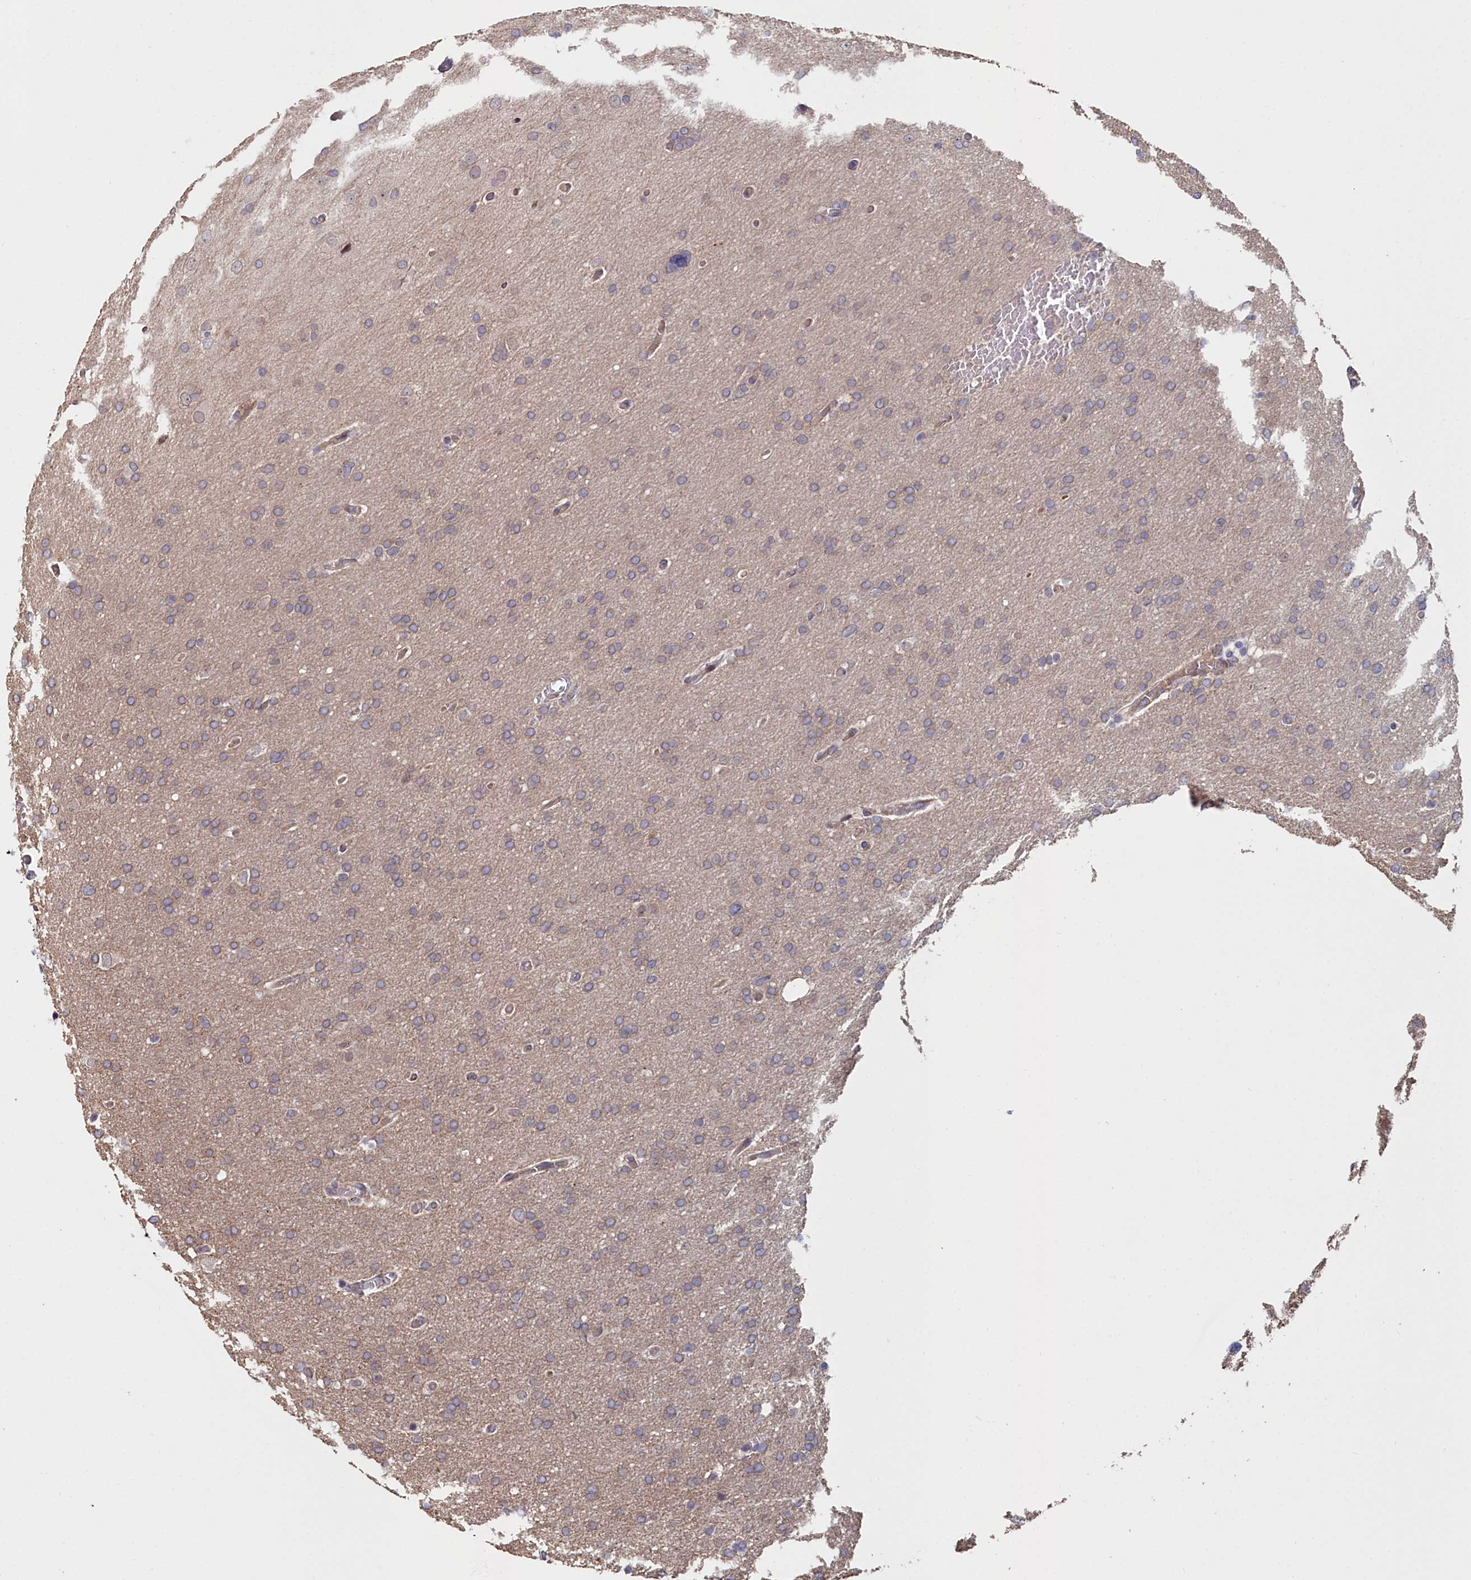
{"staining": {"intensity": "weak", "quantity": "<25%", "location": "cytoplasmic/membranous"}, "tissue": "glioma", "cell_type": "Tumor cells", "image_type": "cancer", "snomed": [{"axis": "morphology", "description": "Glioma, malignant, High grade"}, {"axis": "topography", "description": "Cerebral cortex"}], "caption": "Immunohistochemistry photomicrograph of neoplastic tissue: glioma stained with DAB (3,3'-diaminobenzidine) demonstrates no significant protein positivity in tumor cells.", "gene": "C4orf19", "patient": {"sex": "female", "age": 36}}